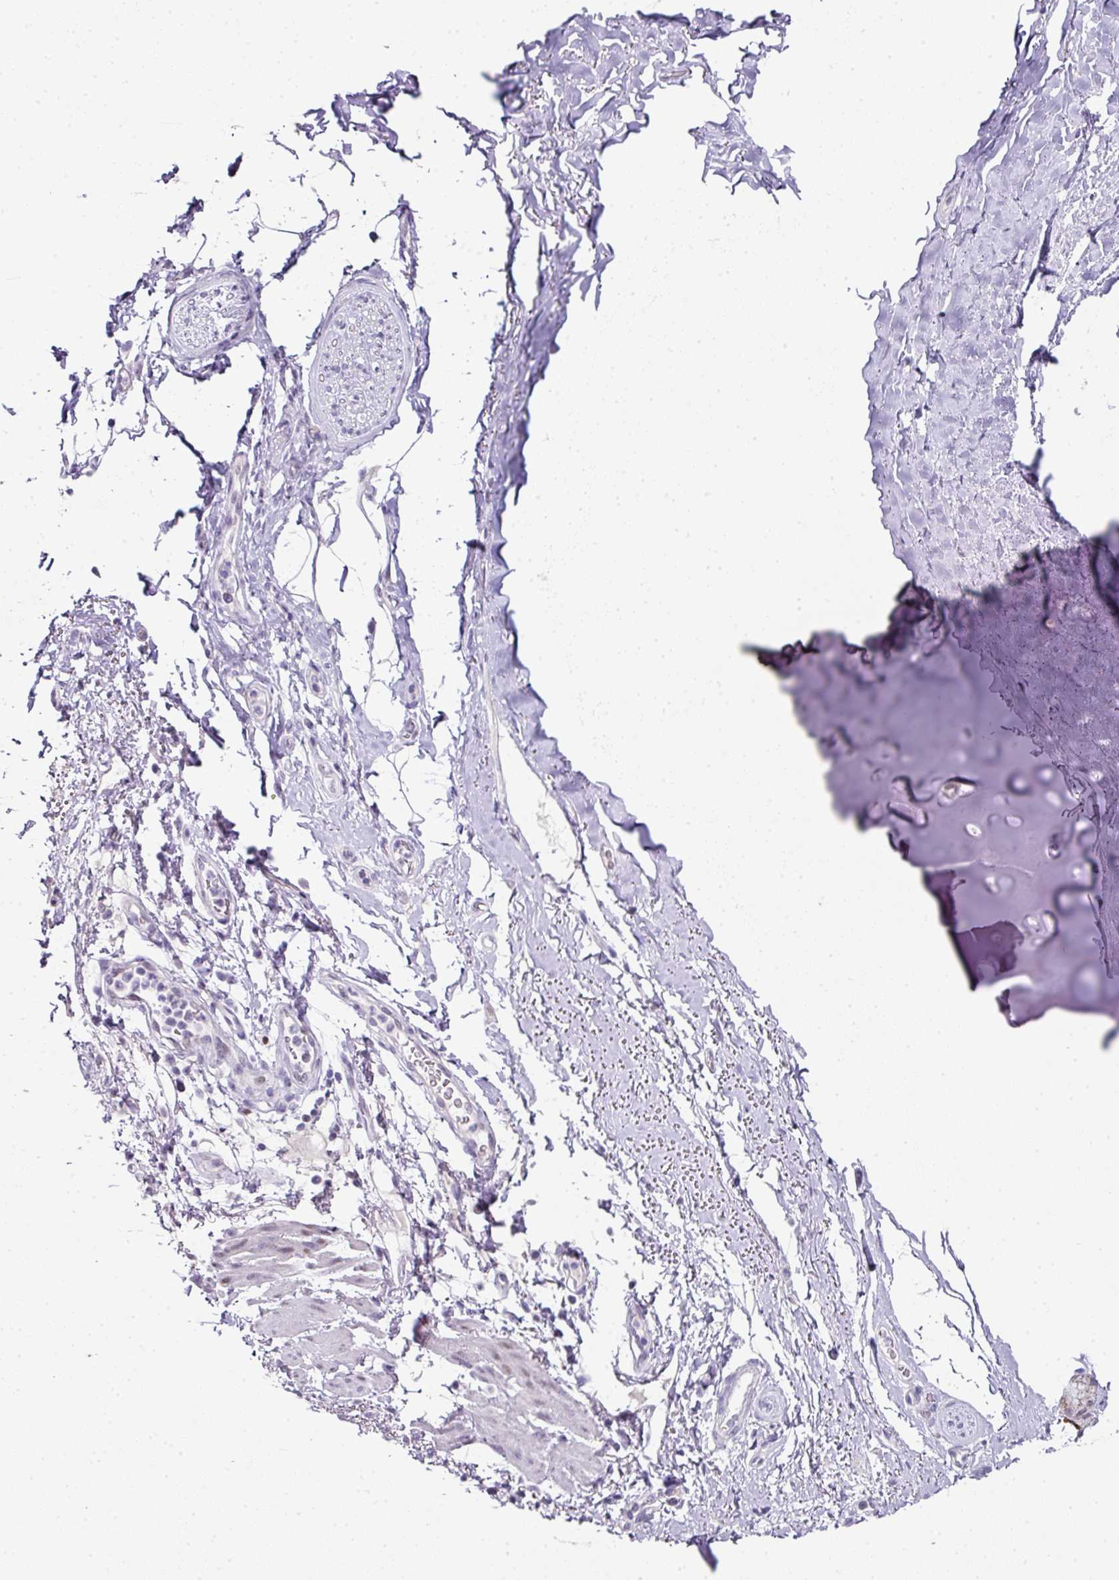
{"staining": {"intensity": "negative", "quantity": "none", "location": "none"}, "tissue": "soft tissue", "cell_type": "Chondrocytes", "image_type": "normal", "snomed": [{"axis": "morphology", "description": "Normal tissue, NOS"}, {"axis": "topography", "description": "Cartilage tissue"}, {"axis": "topography", "description": "Bronchus"}], "caption": "The histopathology image demonstrates no staining of chondrocytes in benign soft tissue. The staining was performed using DAB to visualize the protein expression in brown, while the nuclei were stained in blue with hematoxylin (Magnification: 20x).", "gene": "ANKRD18A", "patient": {"sex": "female", "age": 72}}